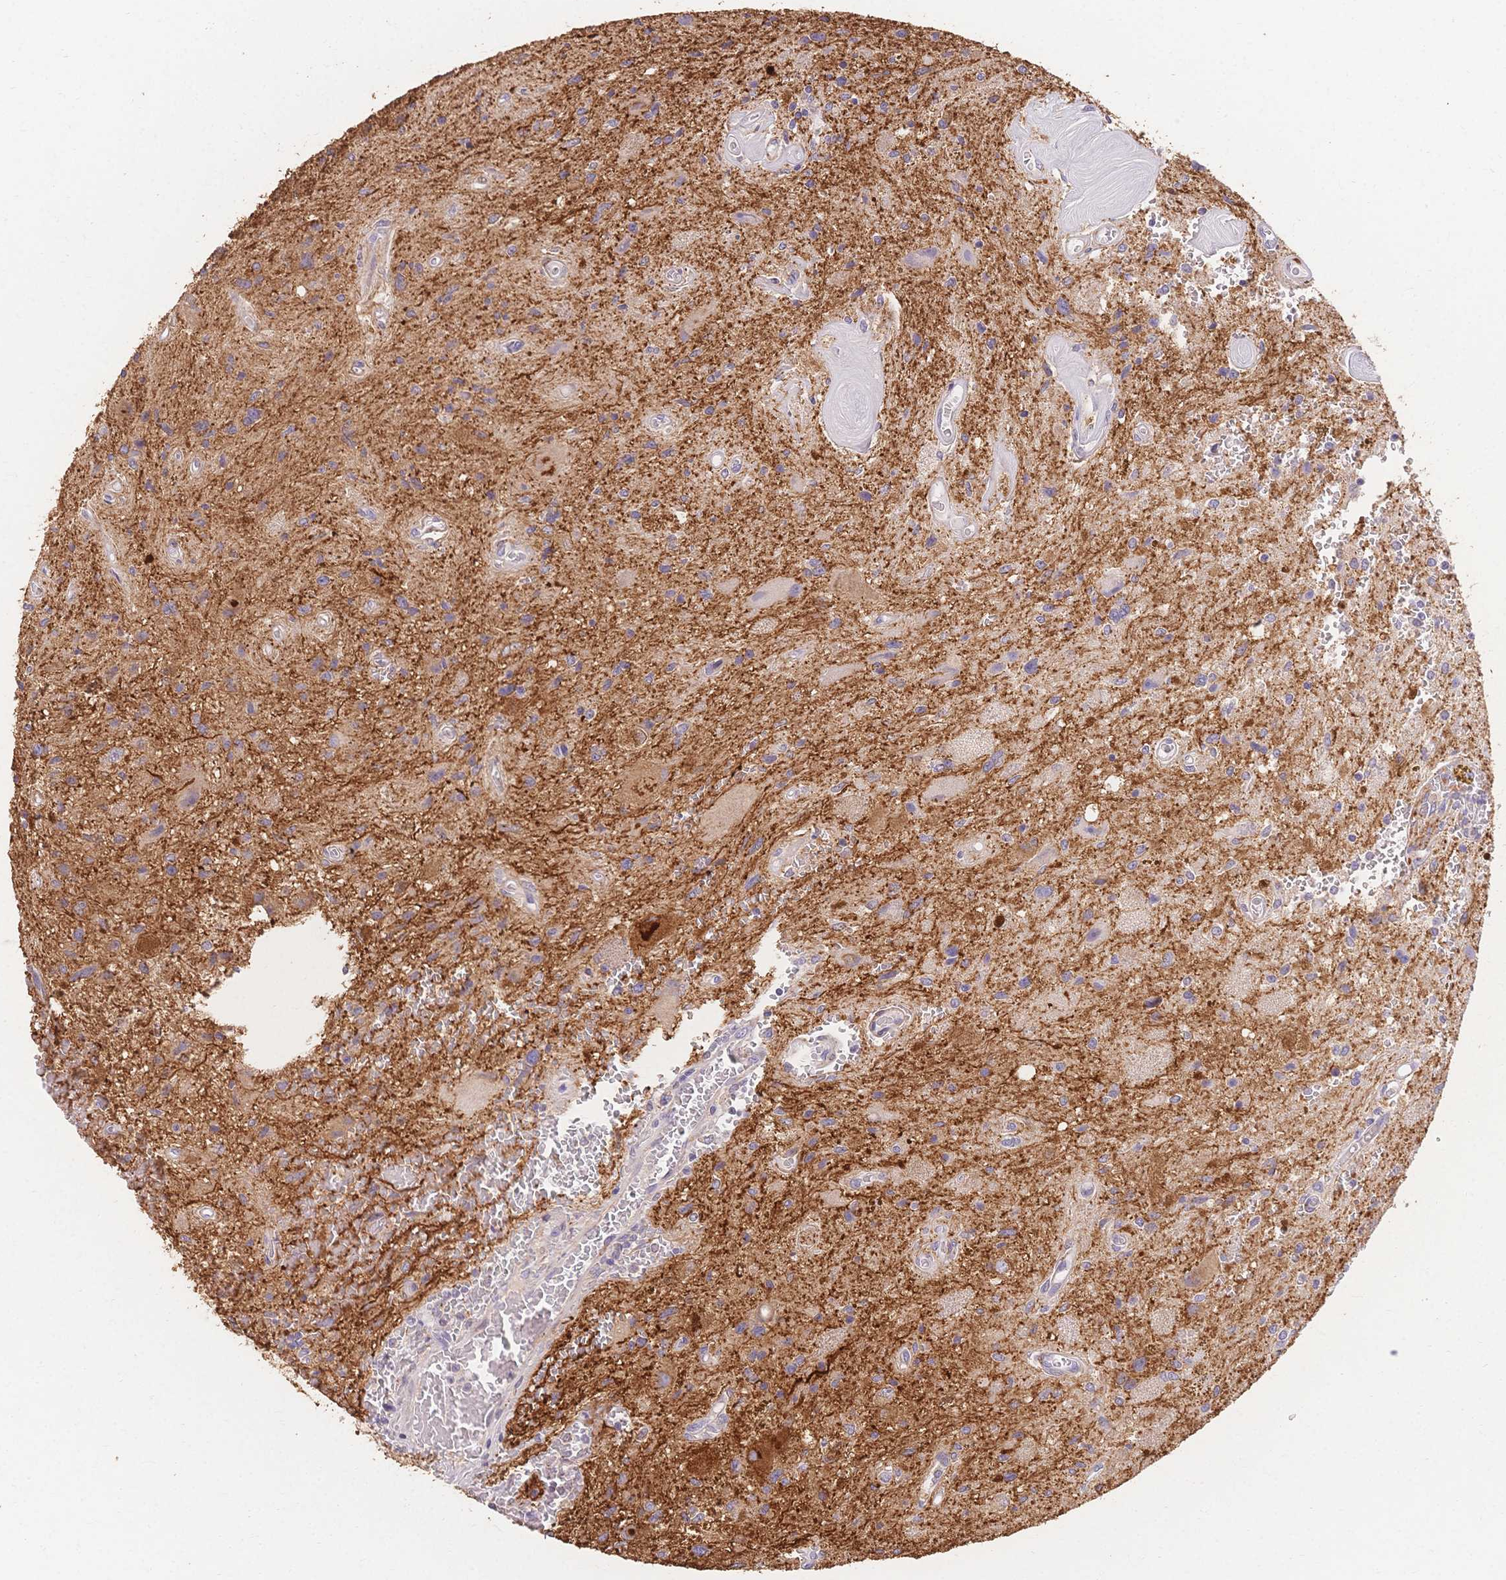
{"staining": {"intensity": "negative", "quantity": "none", "location": "none"}, "tissue": "glioma", "cell_type": "Tumor cells", "image_type": "cancer", "snomed": [{"axis": "morphology", "description": "Glioma, malignant, Low grade"}, {"axis": "topography", "description": "Cerebellum"}], "caption": "The image demonstrates no significant positivity in tumor cells of glioma.", "gene": "HS3ST5", "patient": {"sex": "female", "age": 14}}